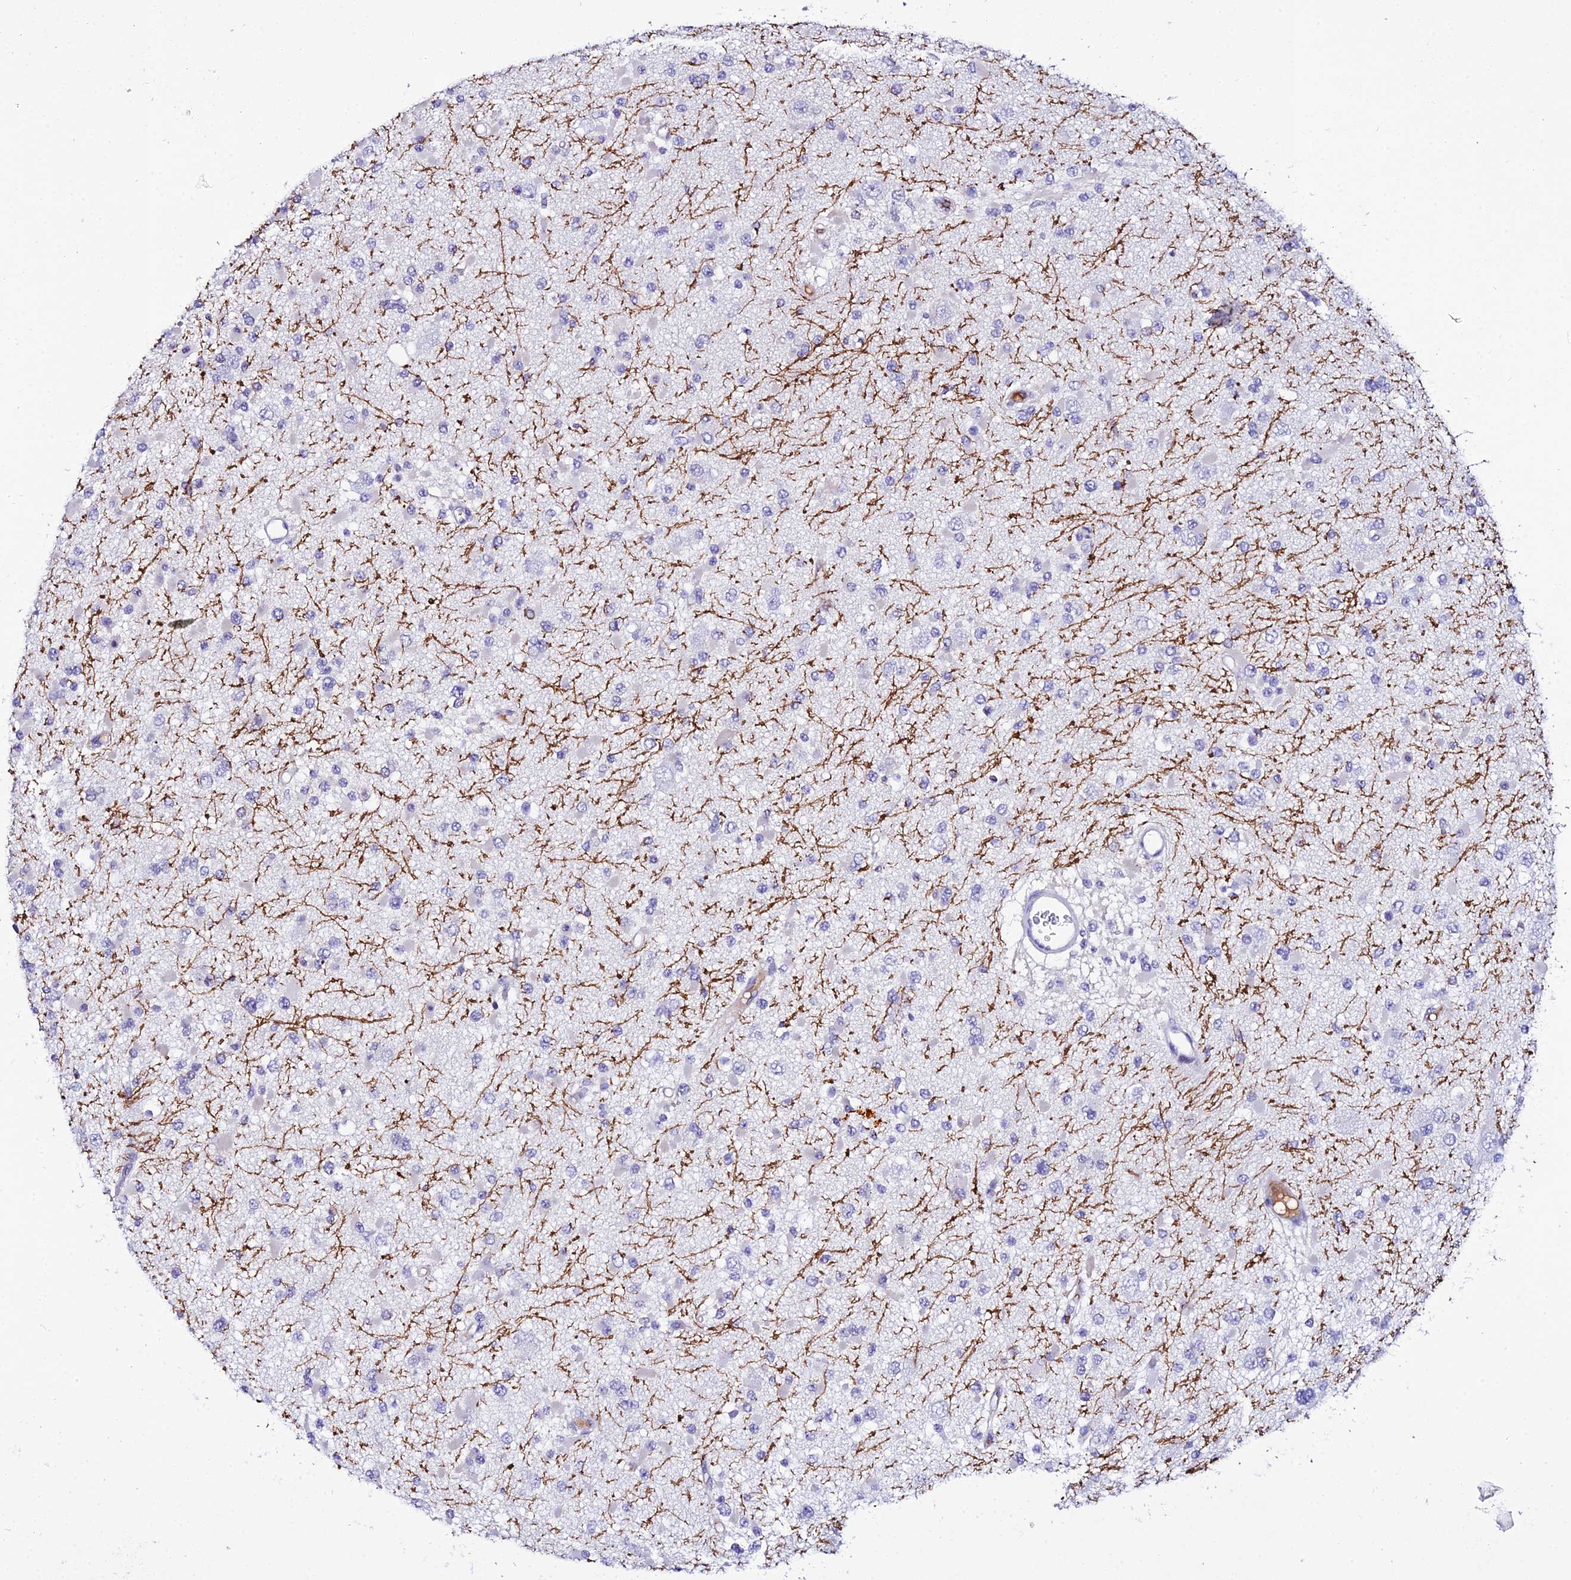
{"staining": {"intensity": "negative", "quantity": "none", "location": "none"}, "tissue": "glioma", "cell_type": "Tumor cells", "image_type": "cancer", "snomed": [{"axis": "morphology", "description": "Glioma, malignant, Low grade"}, {"axis": "topography", "description": "Brain"}], "caption": "This is an immunohistochemistry photomicrograph of human low-grade glioma (malignant). There is no expression in tumor cells.", "gene": "DEFB132", "patient": {"sex": "female", "age": 22}}